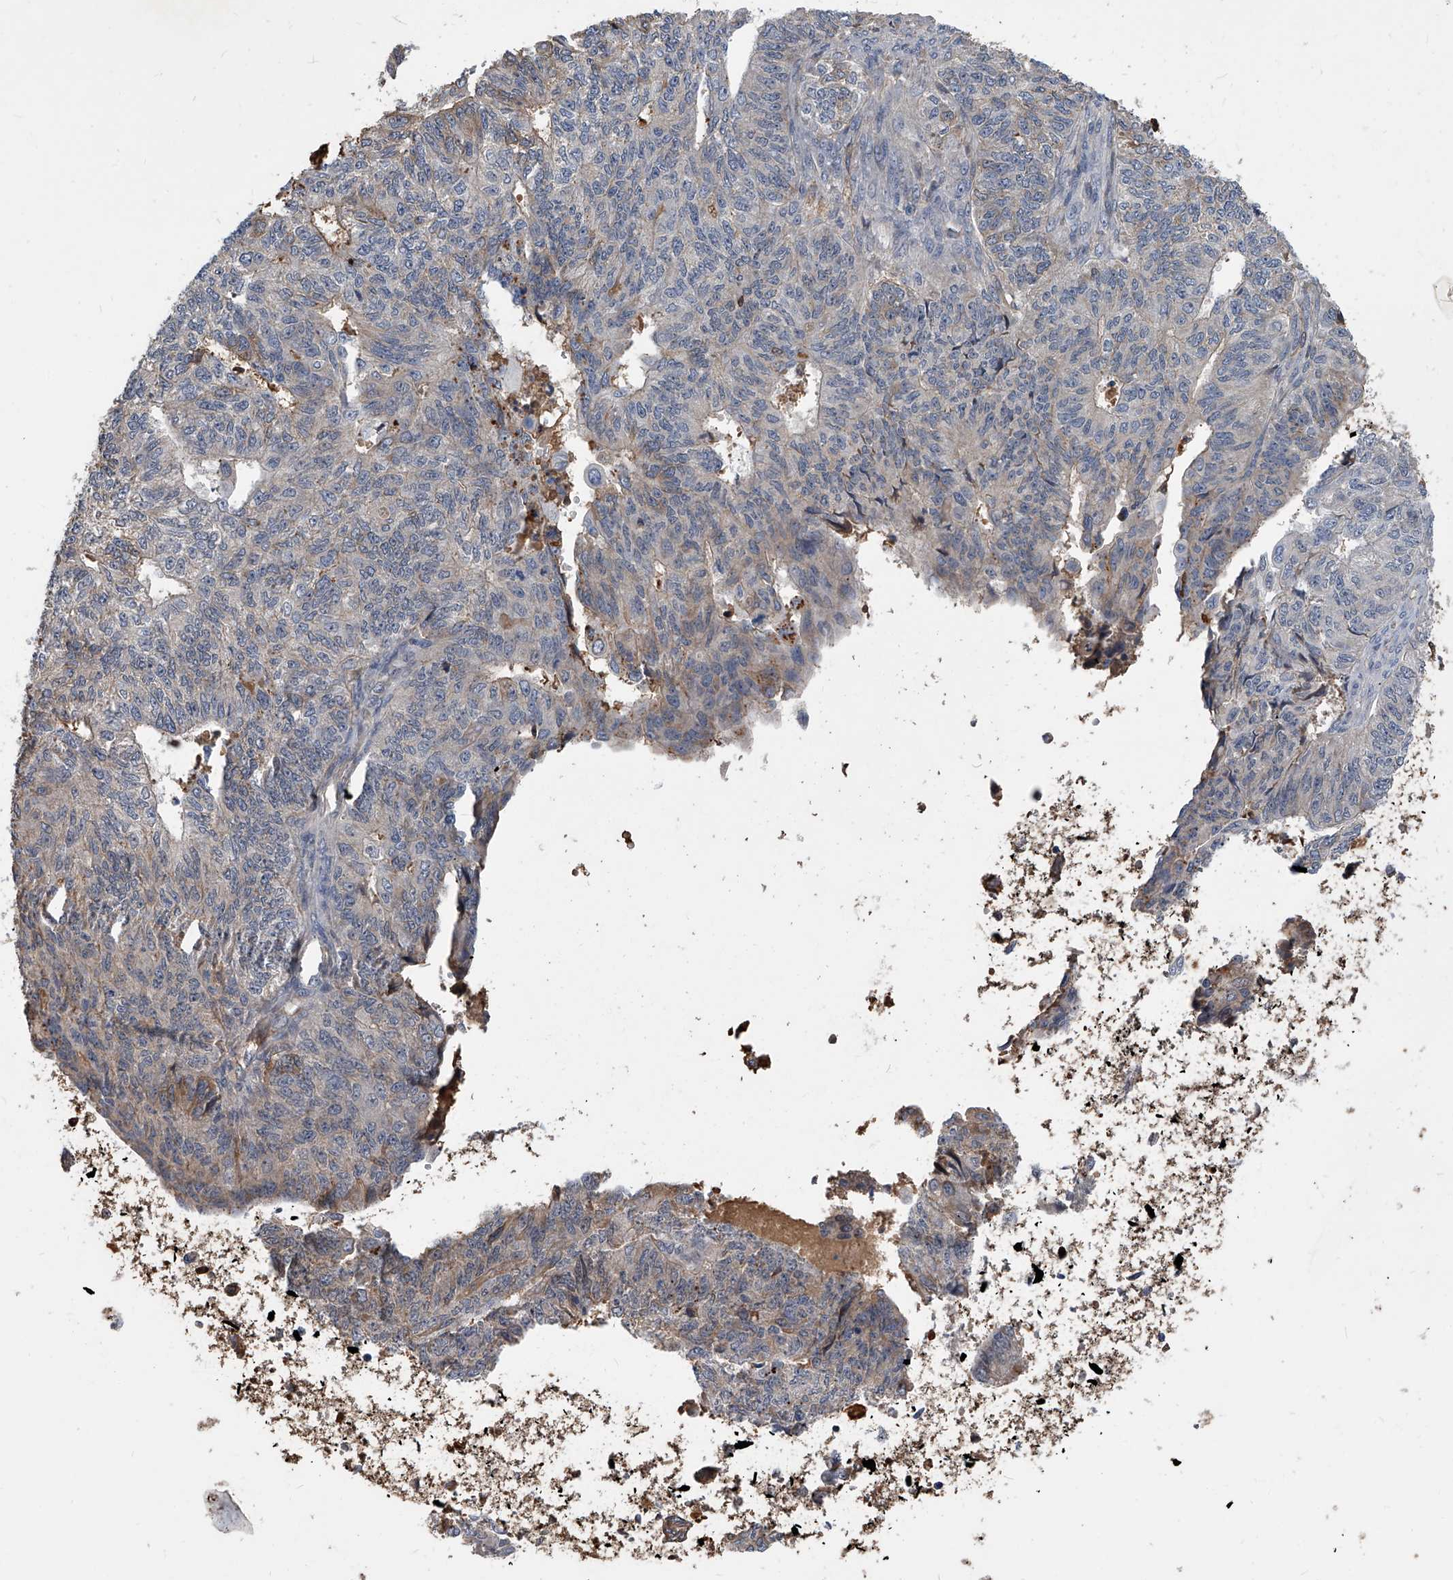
{"staining": {"intensity": "weak", "quantity": "<25%", "location": "cytoplasmic/membranous"}, "tissue": "endometrial cancer", "cell_type": "Tumor cells", "image_type": "cancer", "snomed": [{"axis": "morphology", "description": "Adenocarcinoma, NOS"}, {"axis": "topography", "description": "Endometrium"}], "caption": "Endometrial adenocarcinoma was stained to show a protein in brown. There is no significant positivity in tumor cells.", "gene": "ZNF25", "patient": {"sex": "female", "age": 32}}